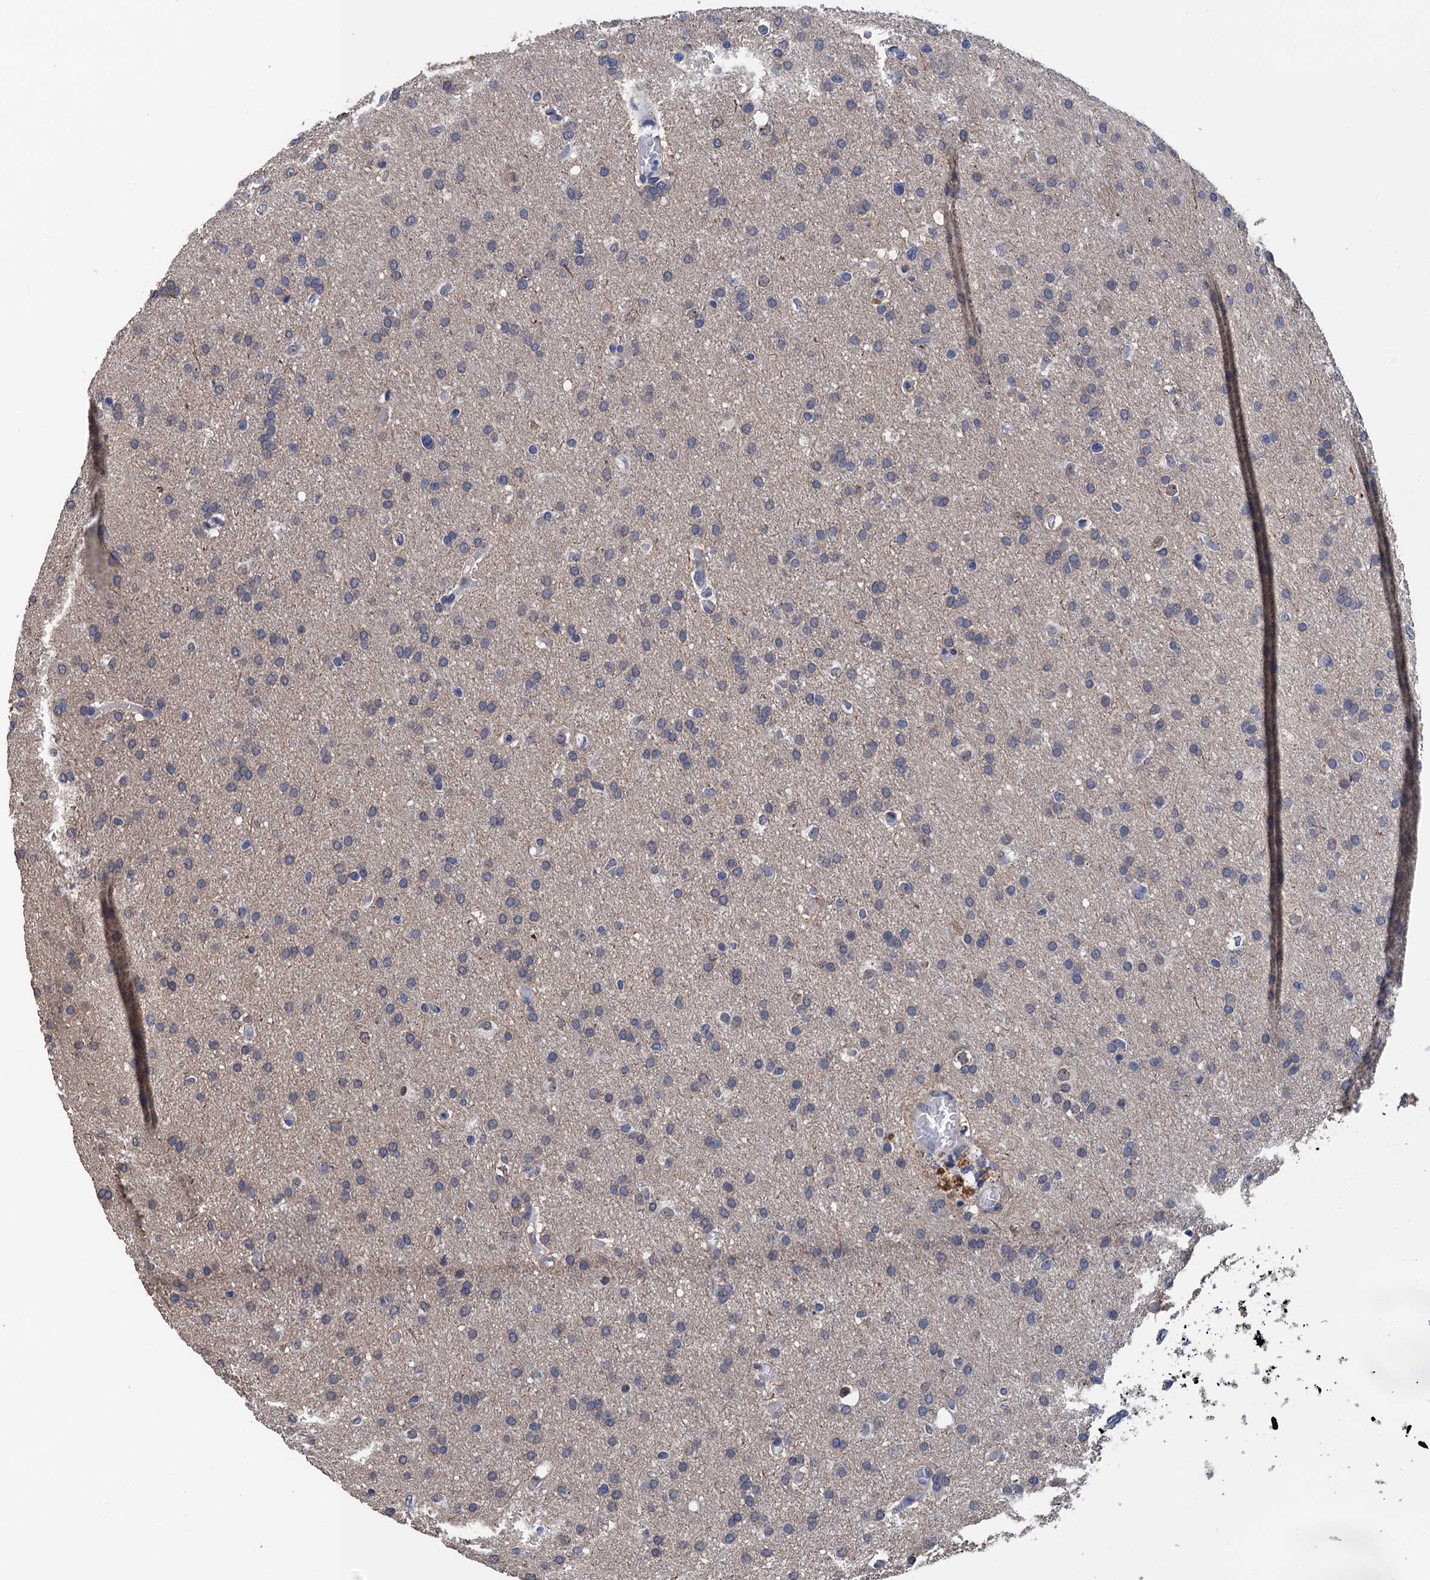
{"staining": {"intensity": "negative", "quantity": "none", "location": "none"}, "tissue": "glioma", "cell_type": "Tumor cells", "image_type": "cancer", "snomed": [{"axis": "morphology", "description": "Glioma, malignant, High grade"}, {"axis": "topography", "description": "Cerebral cortex"}], "caption": "The immunohistochemistry photomicrograph has no significant staining in tumor cells of high-grade glioma (malignant) tissue.", "gene": "ART5", "patient": {"sex": "female", "age": 36}}